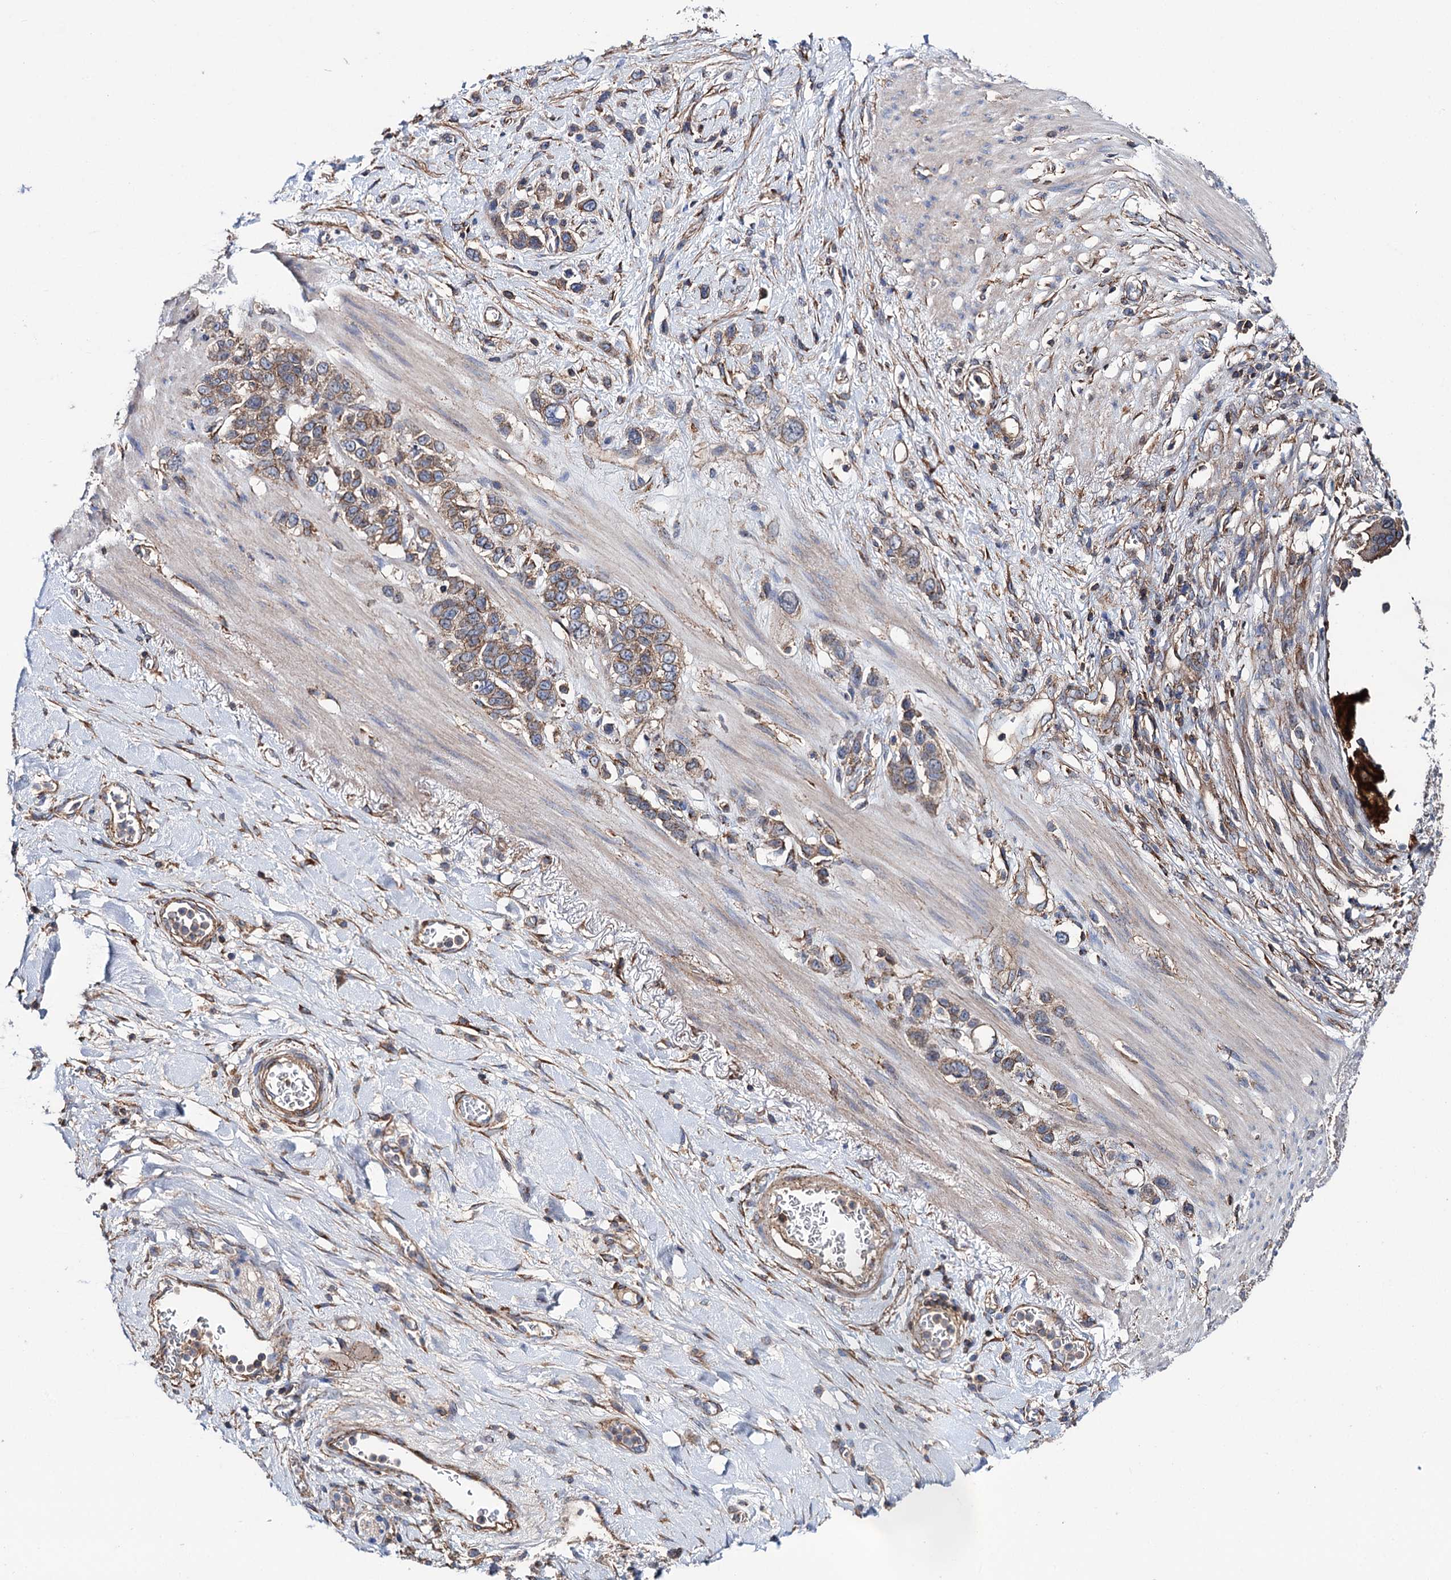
{"staining": {"intensity": "weak", "quantity": ">75%", "location": "cytoplasmic/membranous"}, "tissue": "stomach cancer", "cell_type": "Tumor cells", "image_type": "cancer", "snomed": [{"axis": "morphology", "description": "Adenocarcinoma, NOS"}, {"axis": "morphology", "description": "Adenocarcinoma, High grade"}, {"axis": "topography", "description": "Stomach, upper"}, {"axis": "topography", "description": "Stomach, lower"}], "caption": "This is a photomicrograph of immunohistochemistry staining of stomach cancer, which shows weak expression in the cytoplasmic/membranous of tumor cells.", "gene": "DEF6", "patient": {"sex": "female", "age": 65}}